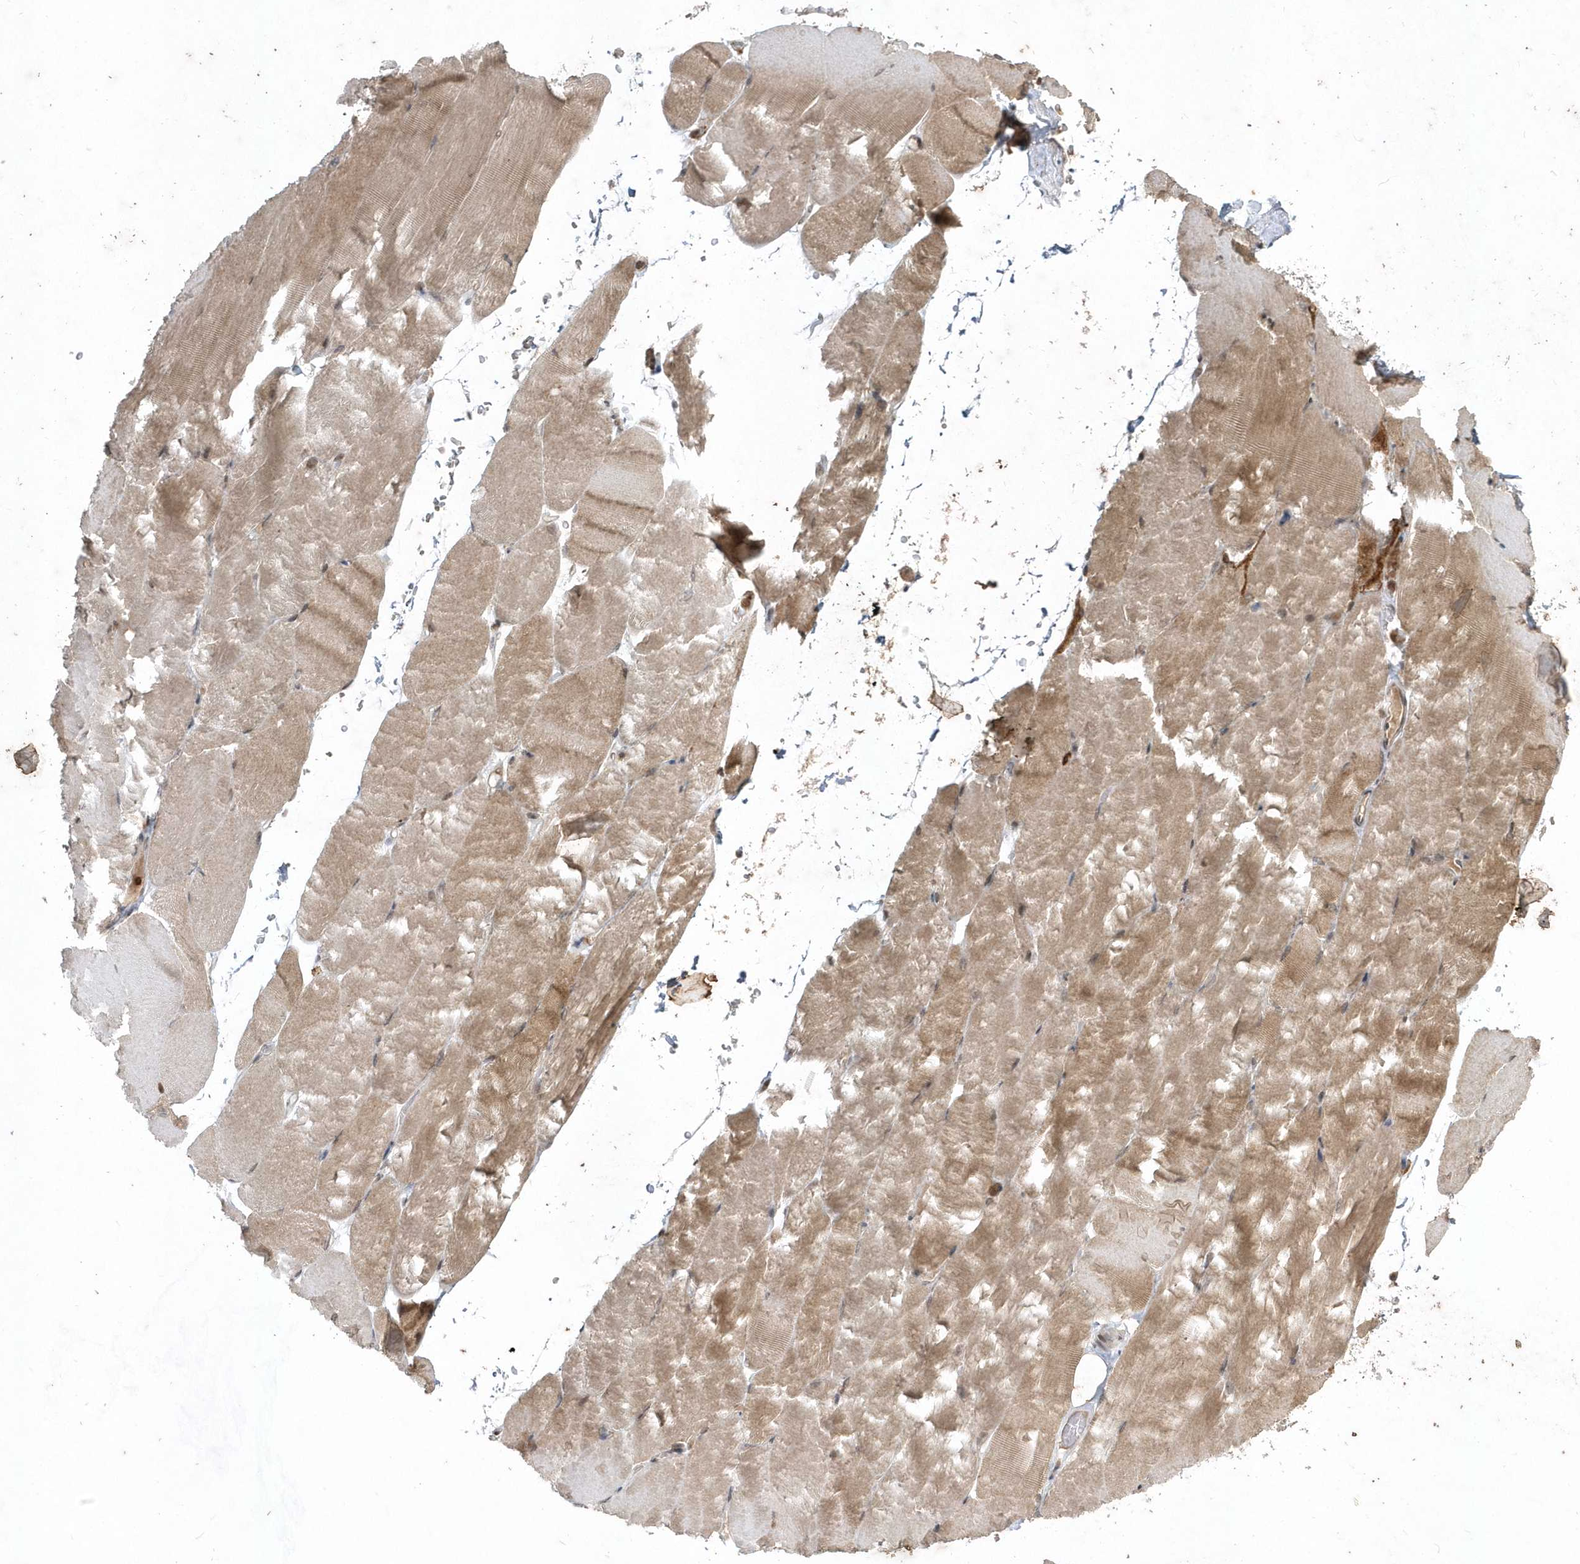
{"staining": {"intensity": "weak", "quantity": ">75%", "location": "cytoplasmic/membranous"}, "tissue": "skeletal muscle", "cell_type": "Myocytes", "image_type": "normal", "snomed": [{"axis": "morphology", "description": "Normal tissue, NOS"}, {"axis": "topography", "description": "Skeletal muscle"}, {"axis": "topography", "description": "Parathyroid gland"}], "caption": "Myocytes display low levels of weak cytoplasmic/membranous staining in approximately >75% of cells in benign skeletal muscle. (IHC, brightfield microscopy, high magnification).", "gene": "EIF2B1", "patient": {"sex": "female", "age": 37}}